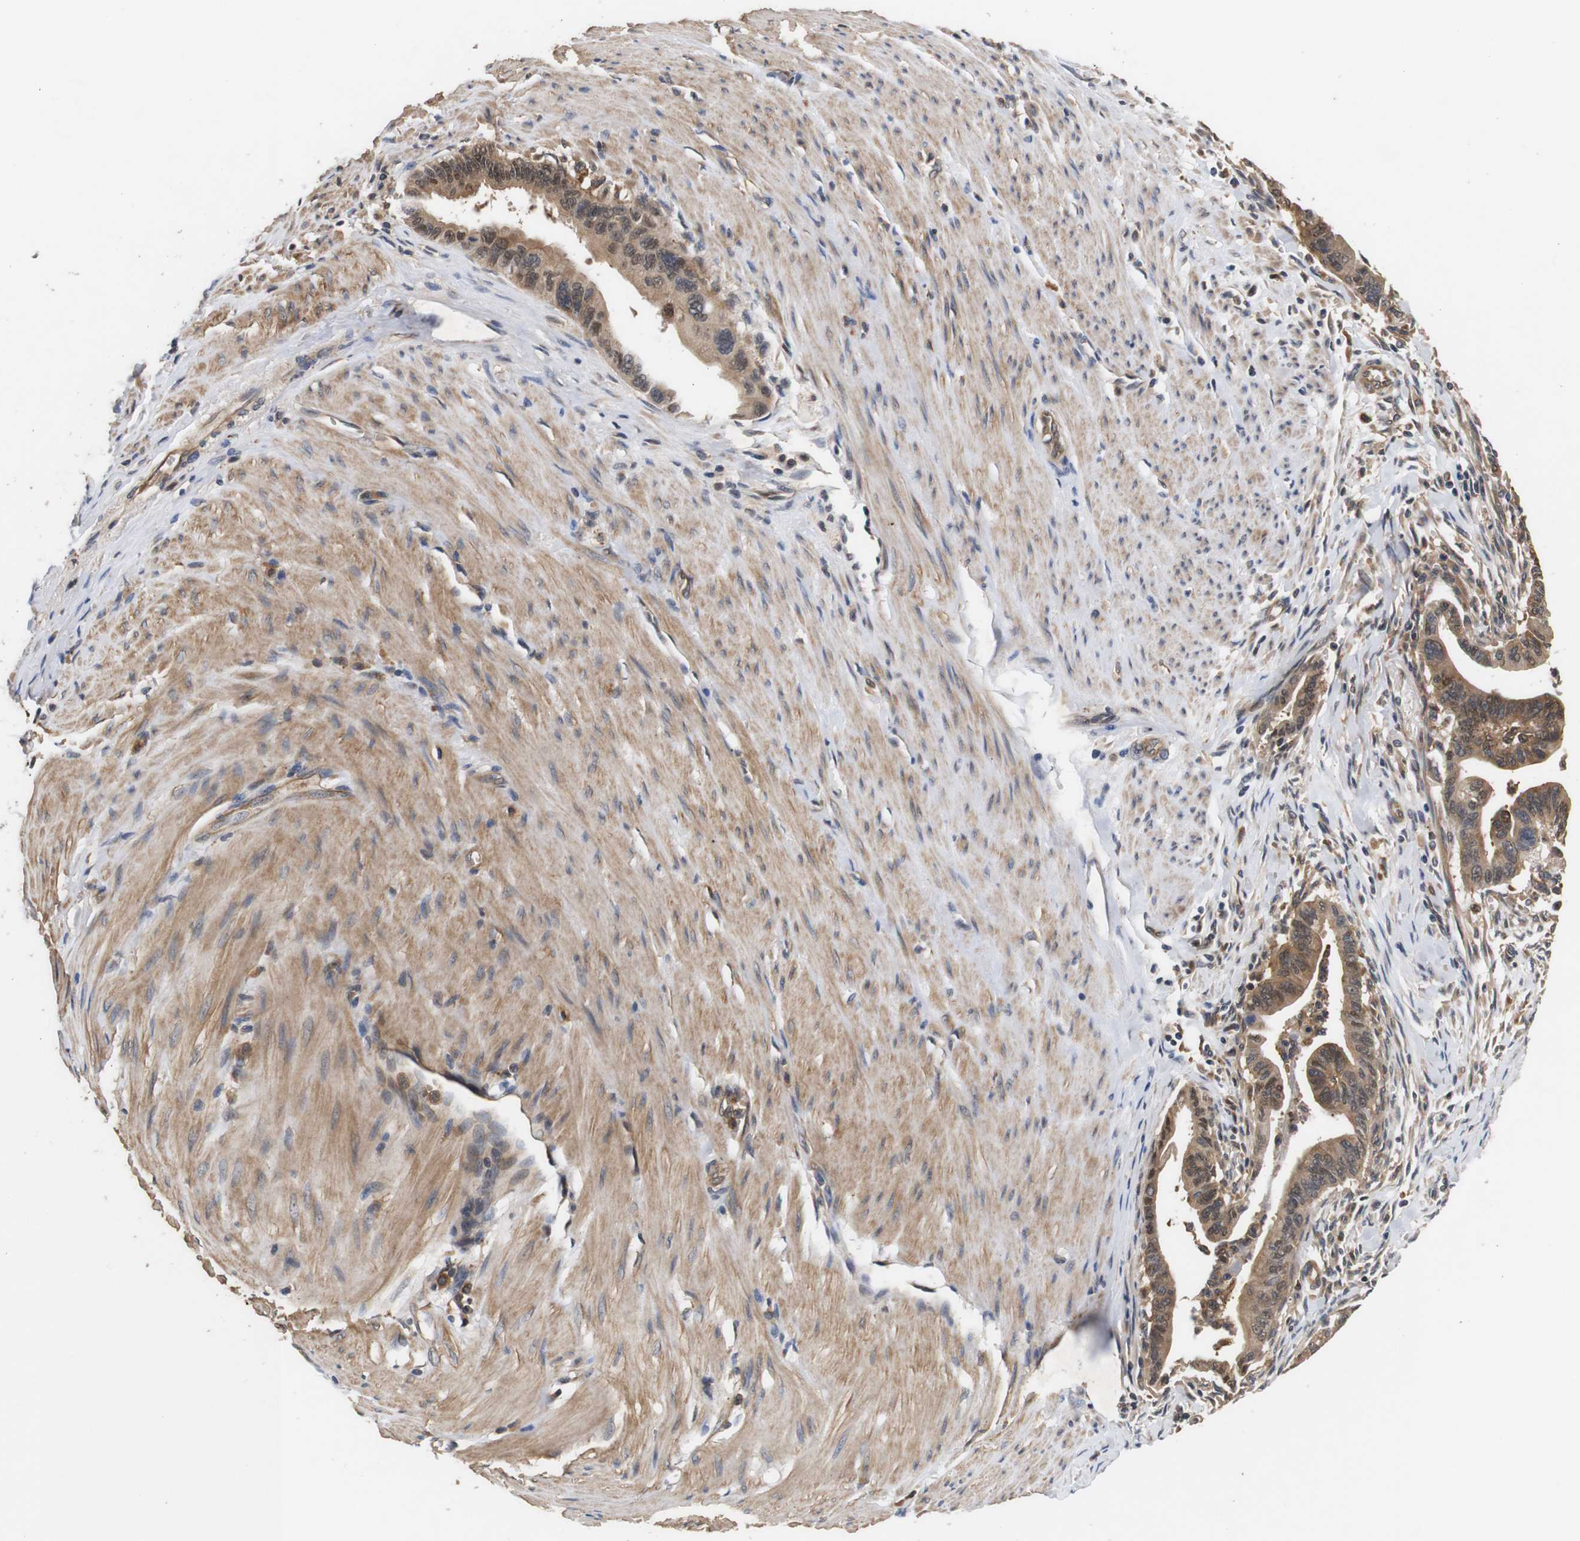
{"staining": {"intensity": "moderate", "quantity": ">75%", "location": "cytoplasmic/membranous"}, "tissue": "pancreatic cancer", "cell_type": "Tumor cells", "image_type": "cancer", "snomed": [{"axis": "morphology", "description": "Adenocarcinoma, NOS"}, {"axis": "topography", "description": "Pancreas"}], "caption": "Immunohistochemical staining of human pancreatic cancer (adenocarcinoma) displays medium levels of moderate cytoplasmic/membranous protein staining in approximately >75% of tumor cells. (Stains: DAB (3,3'-diaminobenzidine) in brown, nuclei in blue, Microscopy: brightfield microscopy at high magnification).", "gene": "DDR1", "patient": {"sex": "male", "age": 70}}